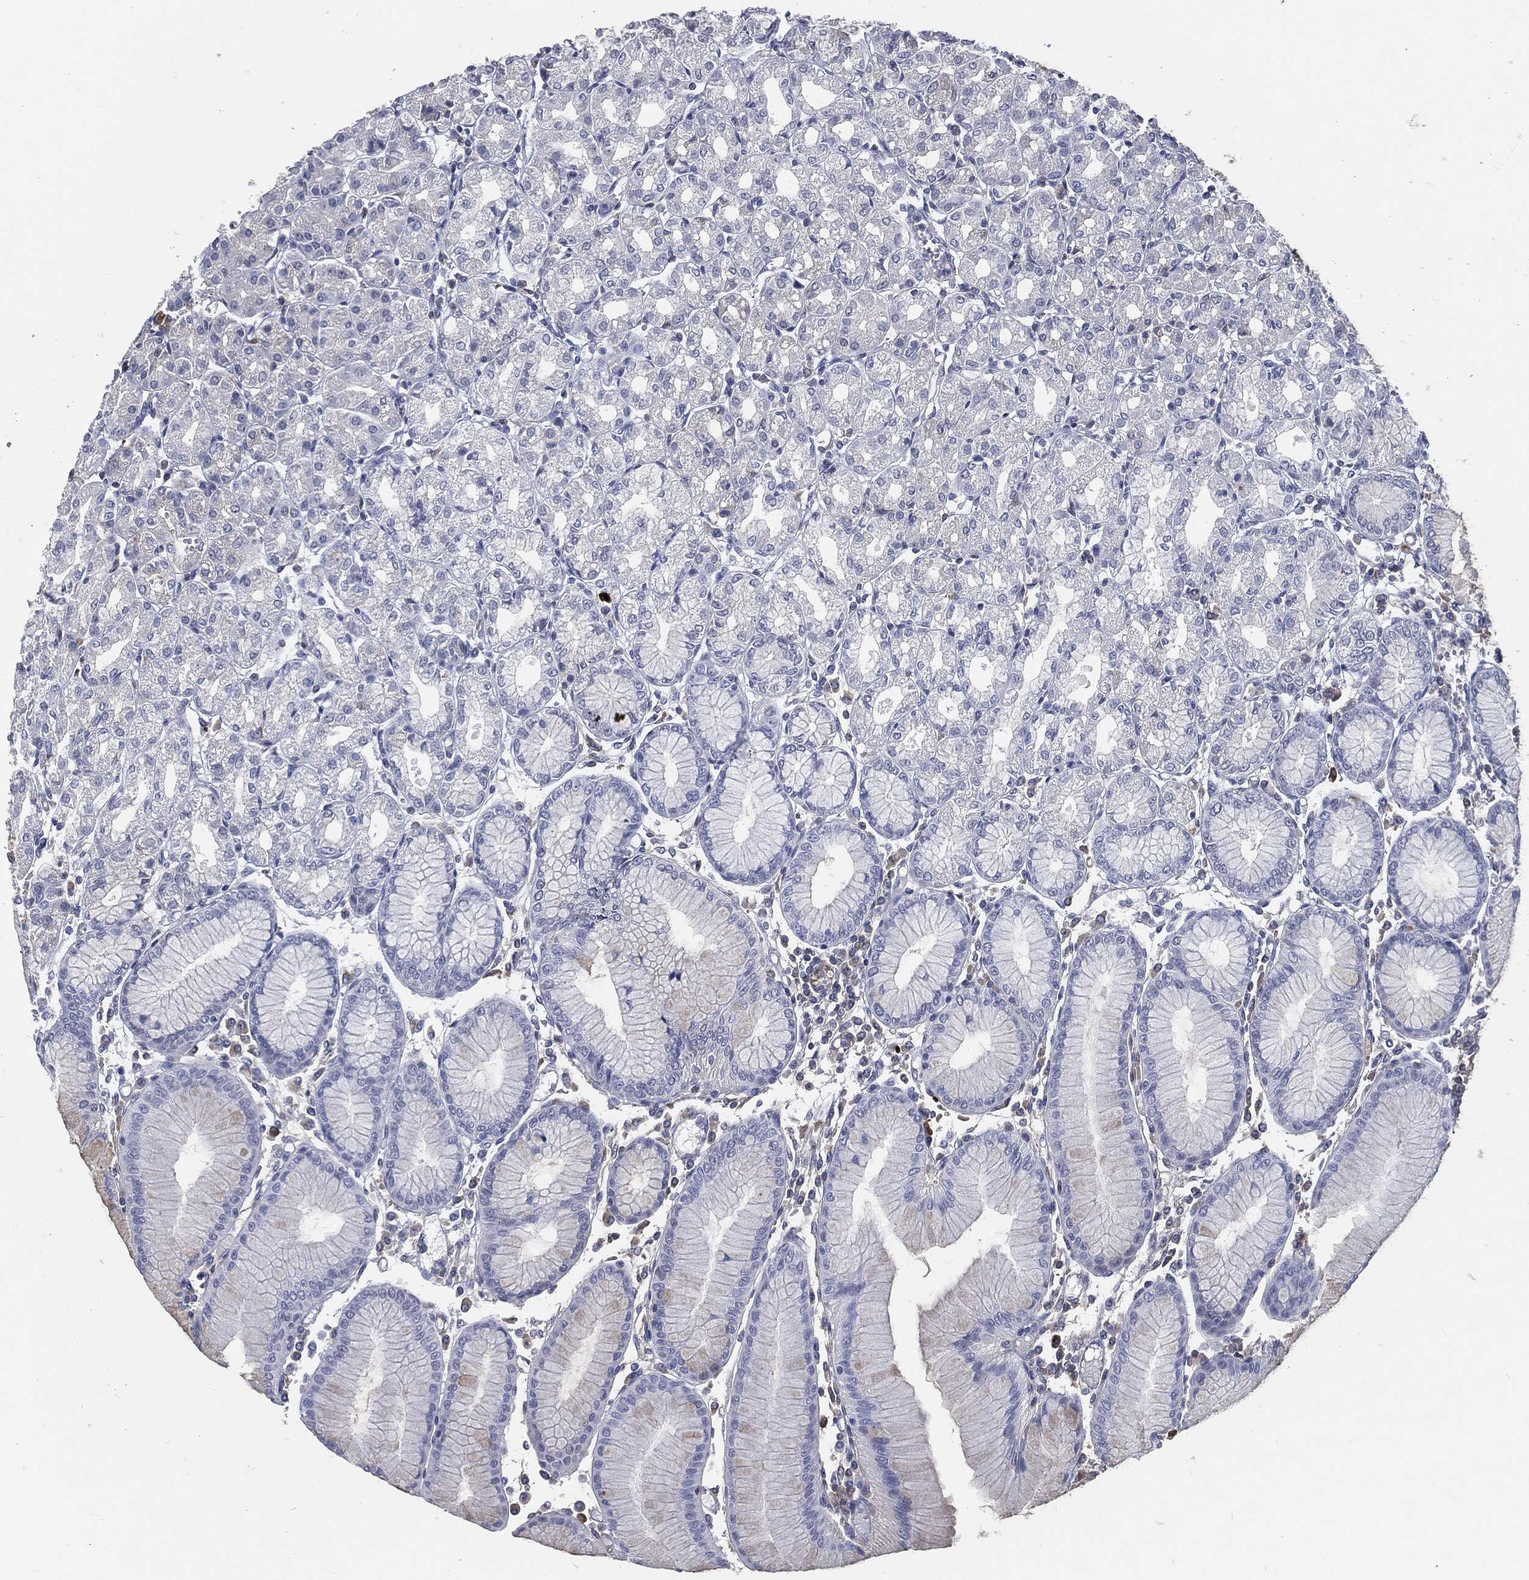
{"staining": {"intensity": "negative", "quantity": "none", "location": "none"}, "tissue": "stomach", "cell_type": "Glandular cells", "image_type": "normal", "snomed": [{"axis": "morphology", "description": "Normal tissue, NOS"}, {"axis": "topography", "description": "Stomach"}], "caption": "Protein analysis of benign stomach displays no significant expression in glandular cells. (DAB IHC, high magnification).", "gene": "MST1", "patient": {"sex": "female", "age": 57}}